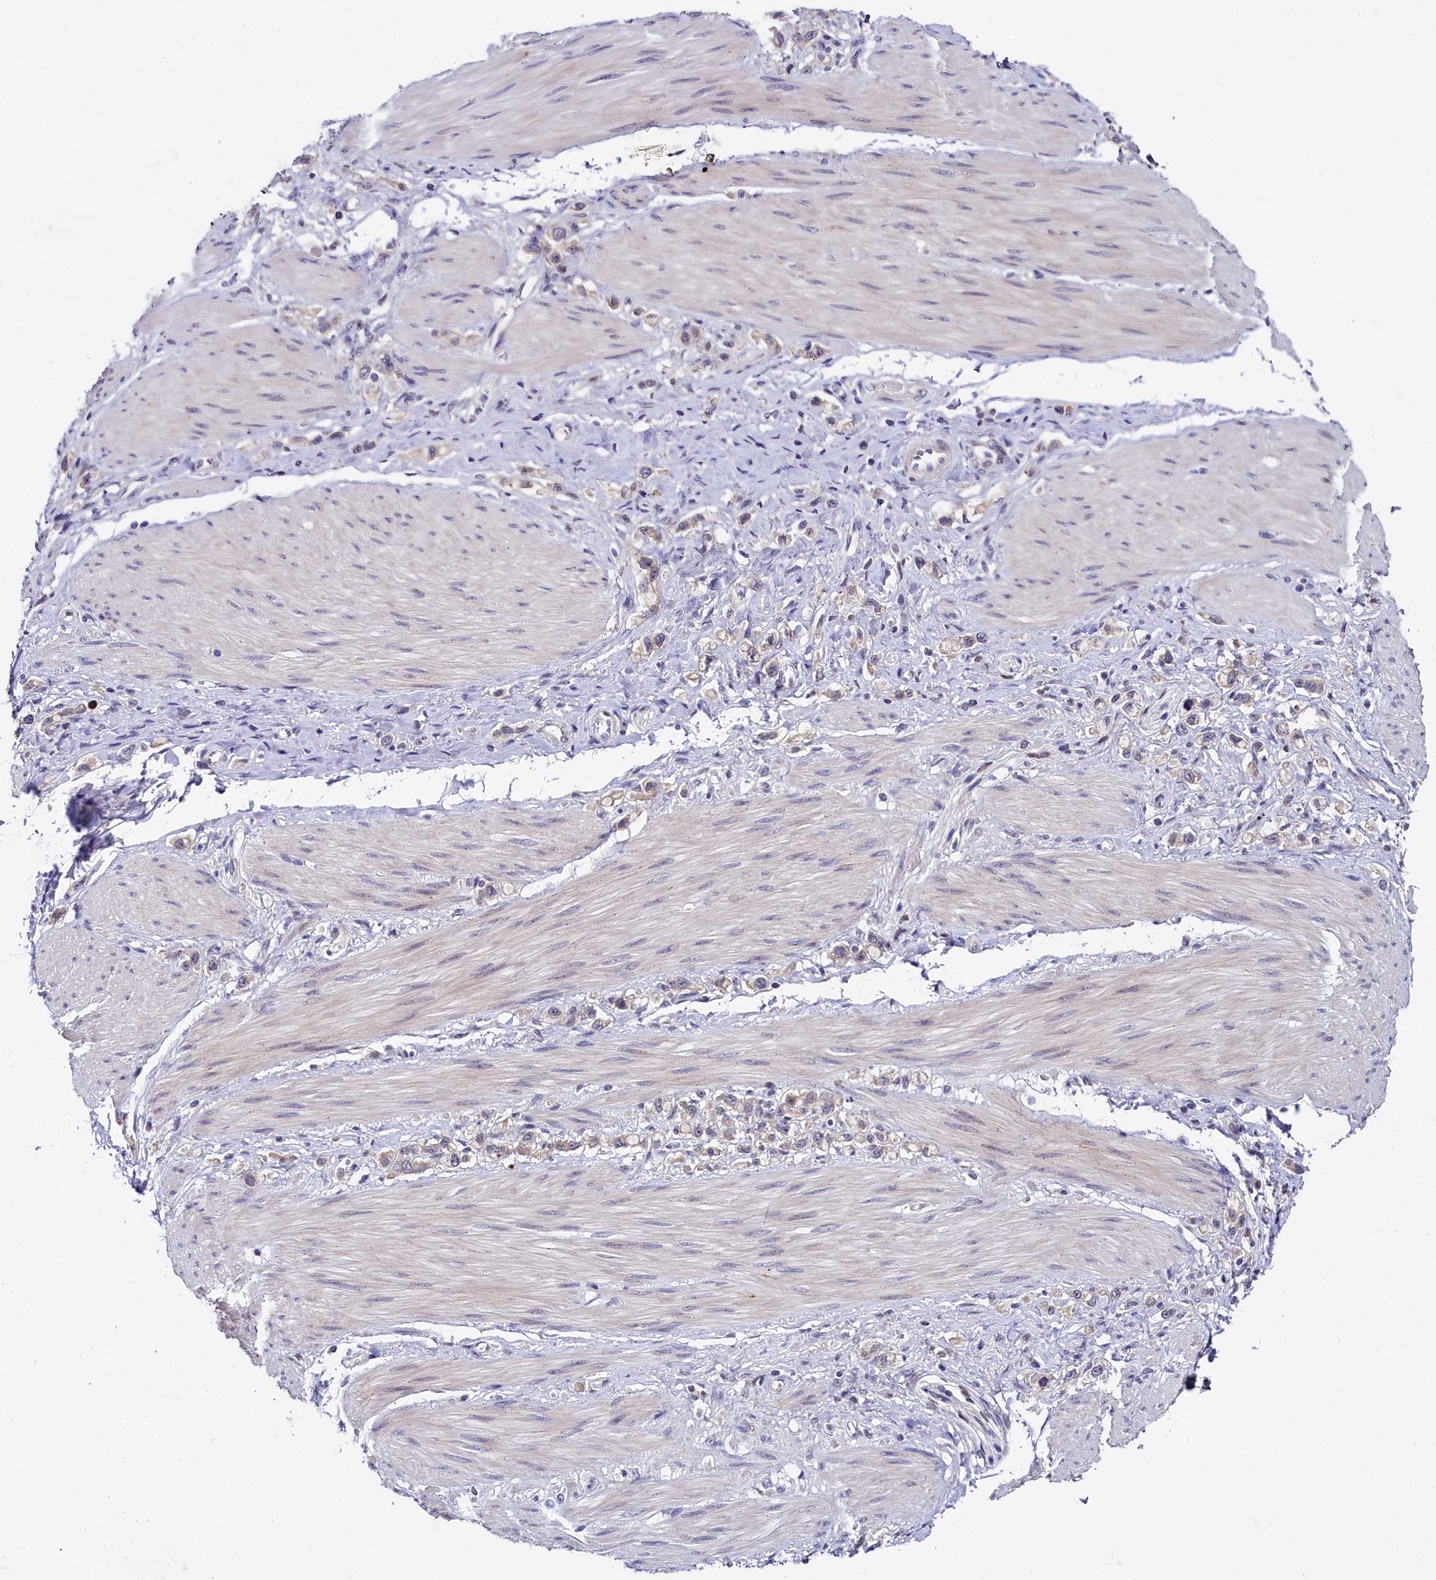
{"staining": {"intensity": "negative", "quantity": "none", "location": "none"}, "tissue": "stomach cancer", "cell_type": "Tumor cells", "image_type": "cancer", "snomed": [{"axis": "morphology", "description": "Adenocarcinoma, NOS"}, {"axis": "topography", "description": "Stomach"}], "caption": "Tumor cells are negative for brown protein staining in stomach adenocarcinoma. Brightfield microscopy of immunohistochemistry stained with DAB (brown) and hematoxylin (blue), captured at high magnification.", "gene": "ENKD1", "patient": {"sex": "female", "age": 65}}